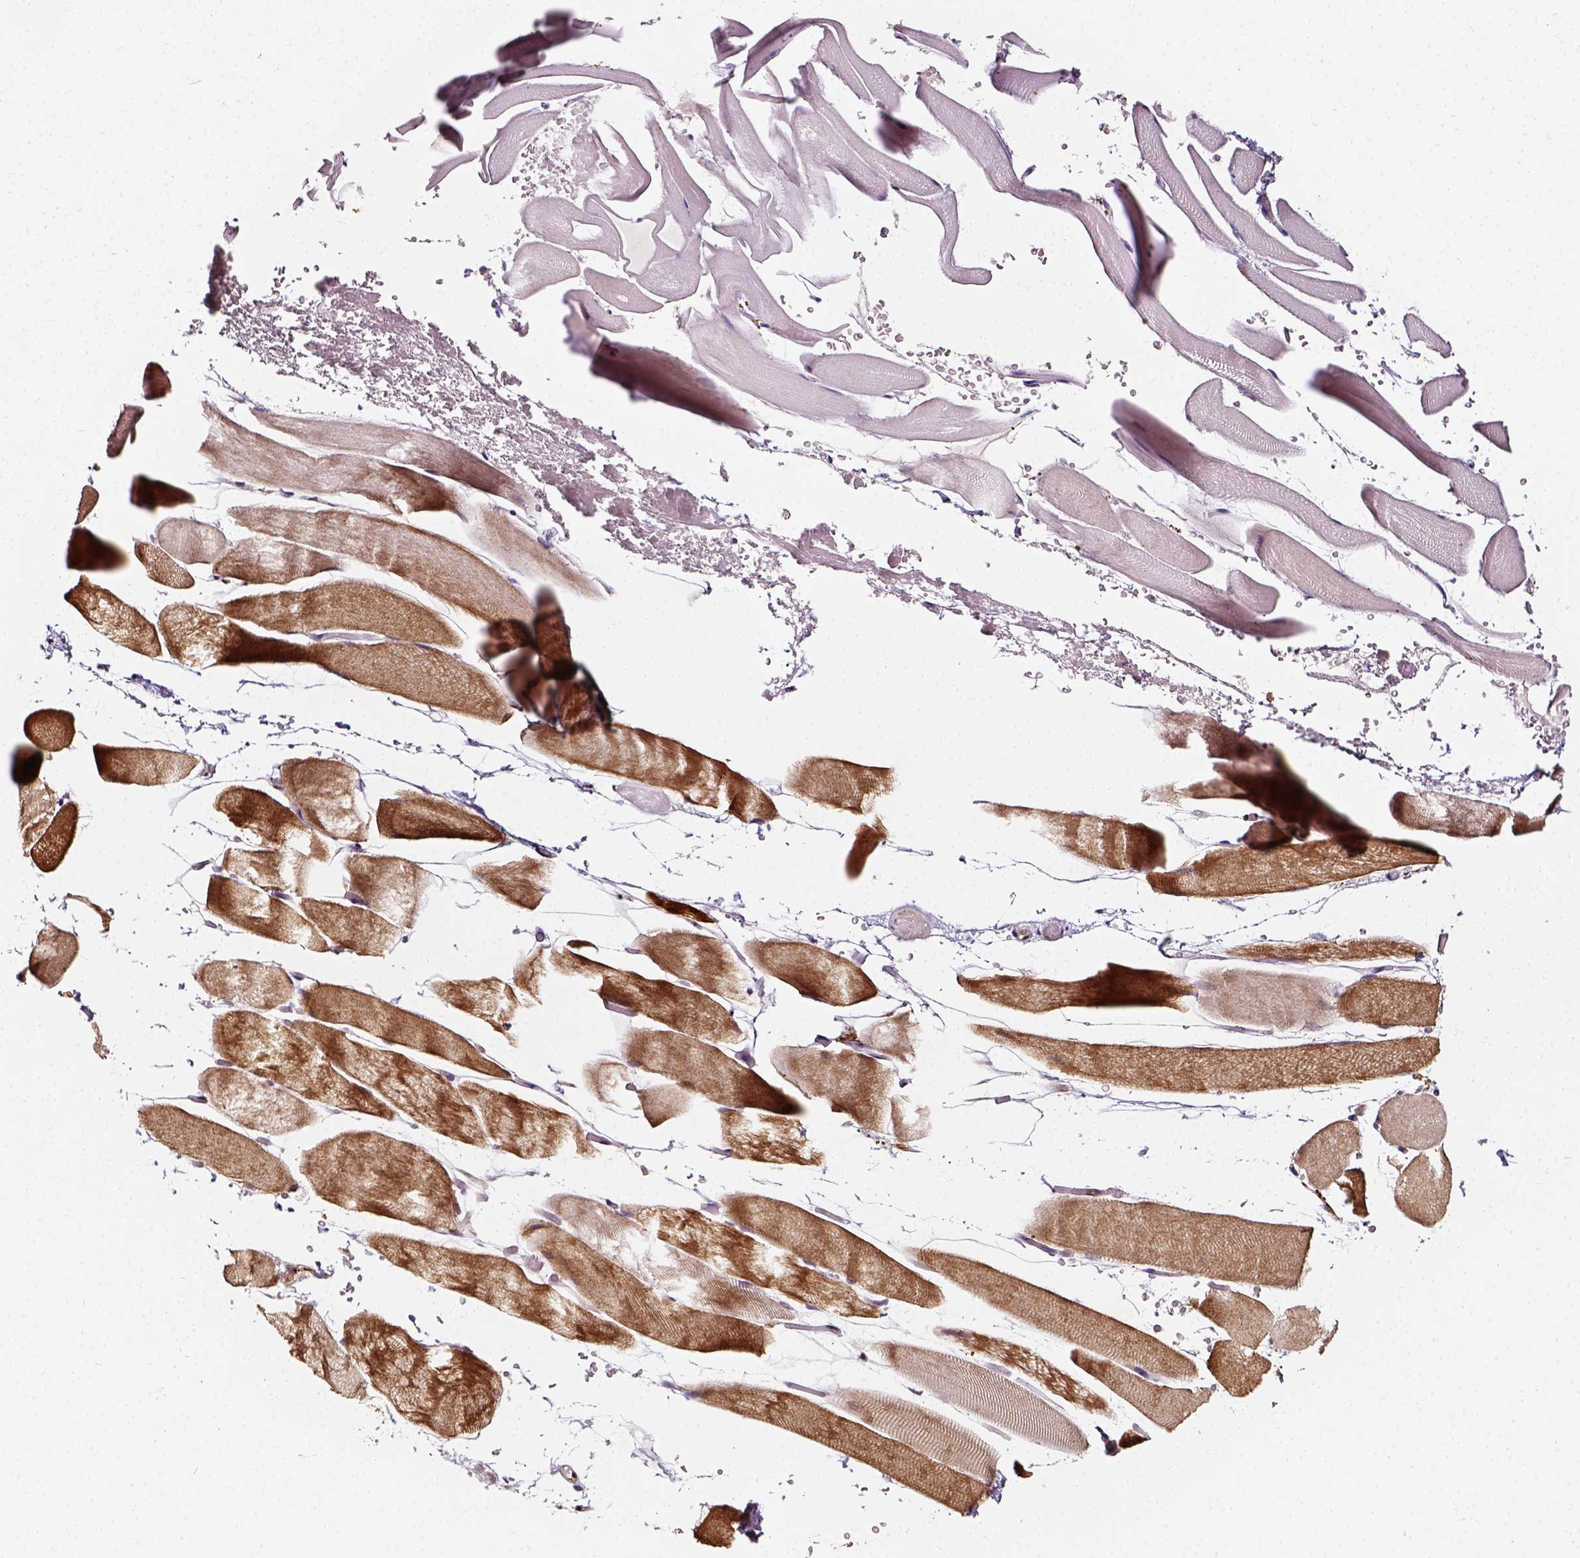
{"staining": {"intensity": "moderate", "quantity": ">75%", "location": "cytoplasmic/membranous"}, "tissue": "skeletal muscle", "cell_type": "Myocytes", "image_type": "normal", "snomed": [{"axis": "morphology", "description": "Normal tissue, NOS"}, {"axis": "topography", "description": "Skeletal muscle"}], "caption": "Myocytes reveal medium levels of moderate cytoplasmic/membranous expression in about >75% of cells in unremarkable skeletal muscle.", "gene": "NACC1", "patient": {"sex": "female", "age": 37}}